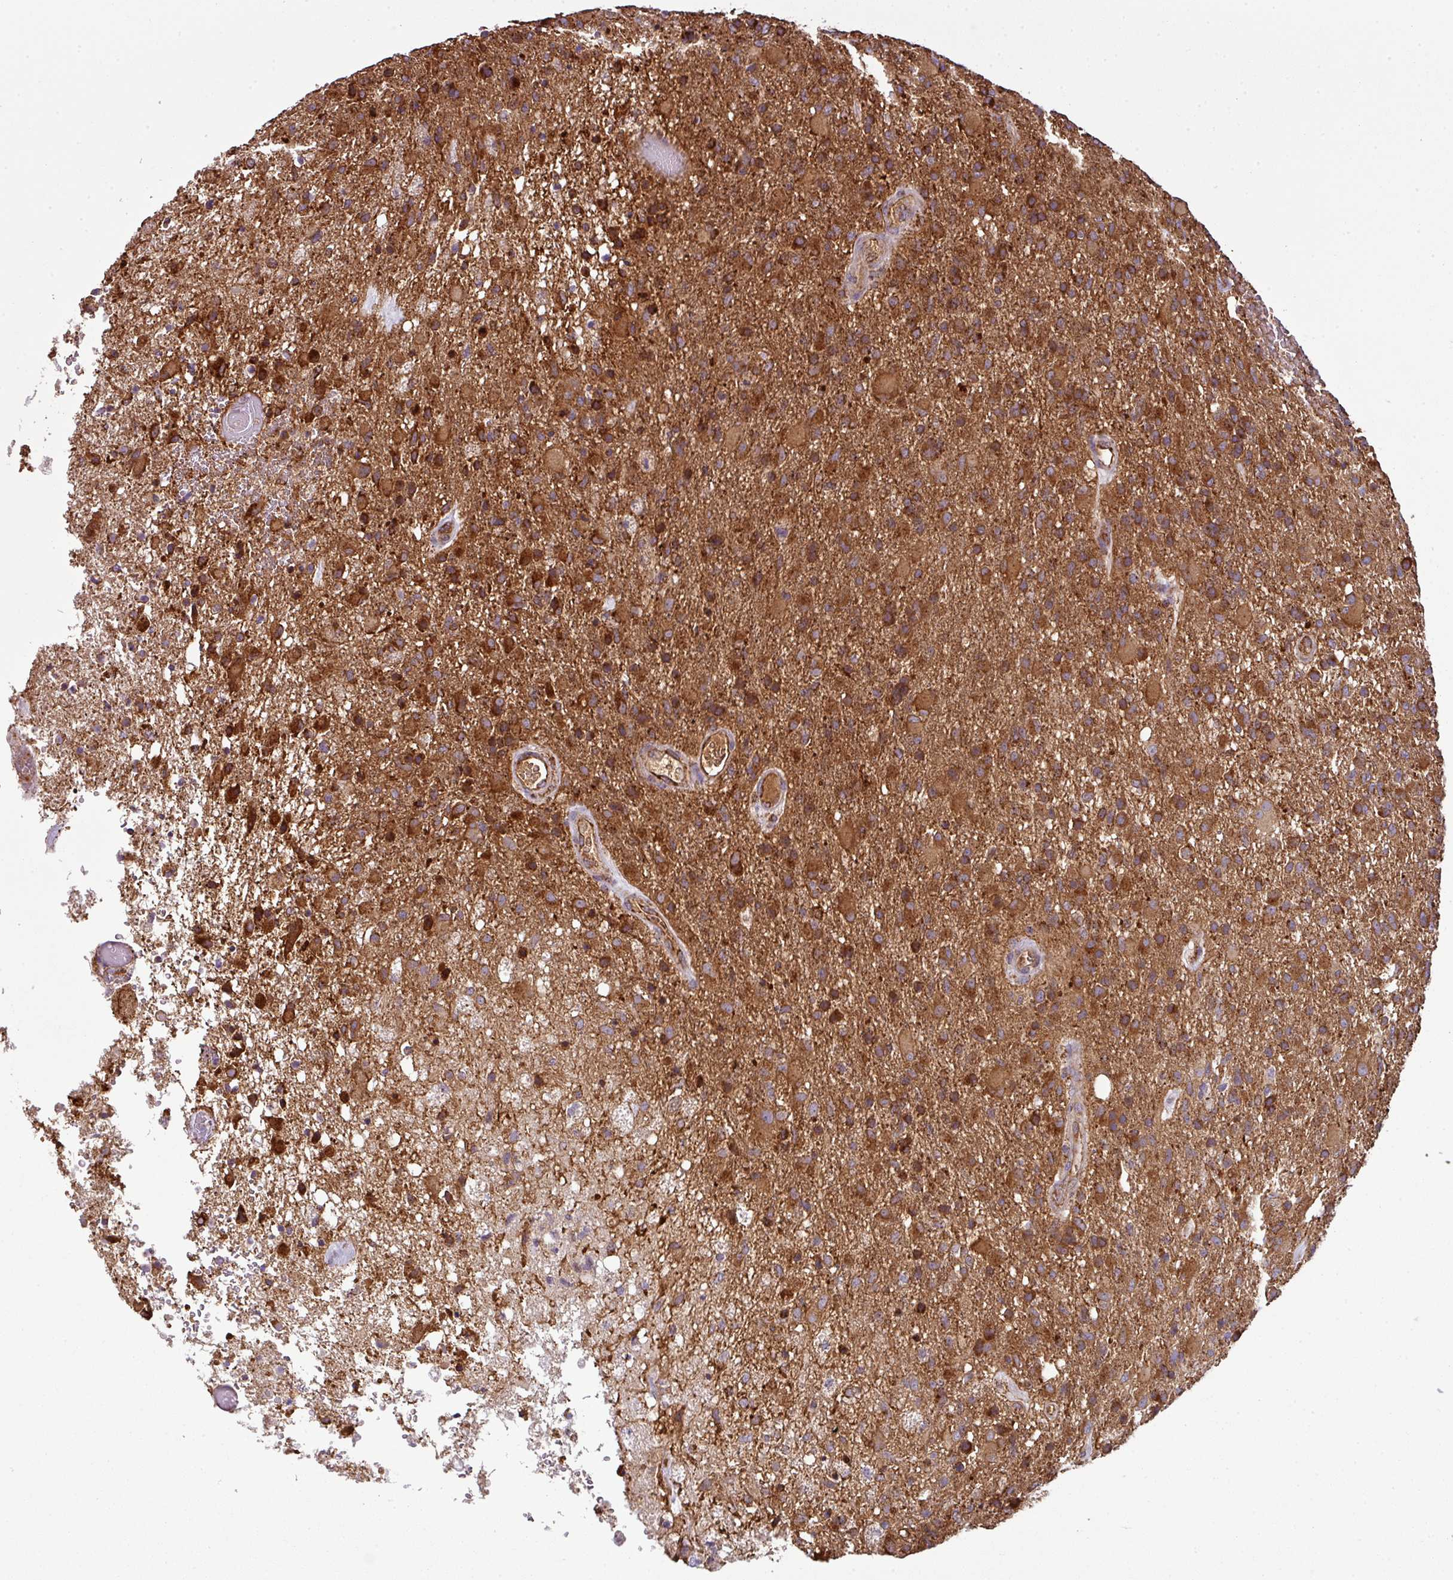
{"staining": {"intensity": "strong", "quantity": ">75%", "location": "cytoplasmic/membranous"}, "tissue": "glioma", "cell_type": "Tumor cells", "image_type": "cancer", "snomed": [{"axis": "morphology", "description": "Glioma, malignant, High grade"}, {"axis": "topography", "description": "Brain"}], "caption": "Glioma stained with IHC shows strong cytoplasmic/membranous staining in approximately >75% of tumor cells. (DAB (3,3'-diaminobenzidine) = brown stain, brightfield microscopy at high magnification).", "gene": "PRELID3B", "patient": {"sex": "female", "age": 74}}